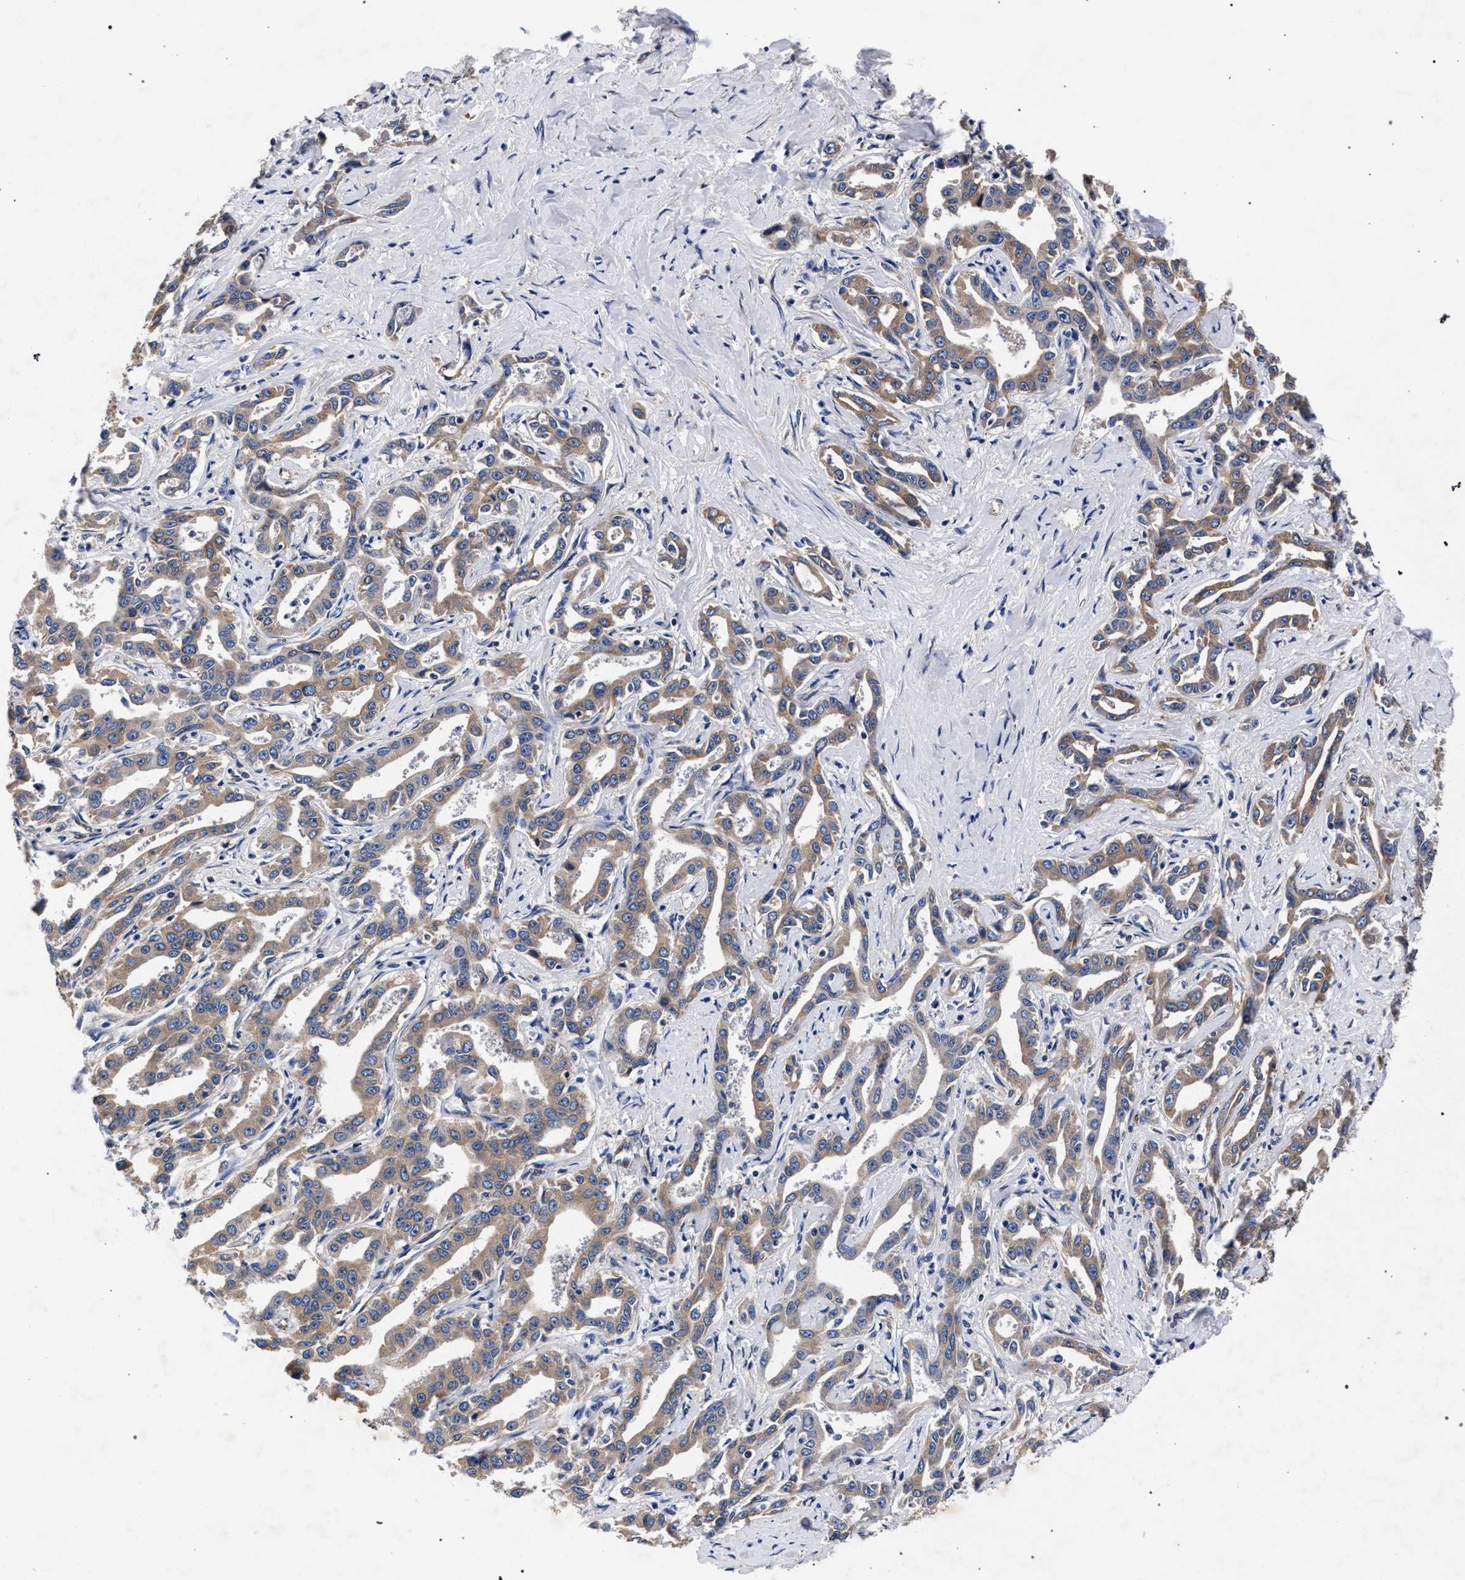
{"staining": {"intensity": "moderate", "quantity": ">75%", "location": "cytoplasmic/membranous"}, "tissue": "liver cancer", "cell_type": "Tumor cells", "image_type": "cancer", "snomed": [{"axis": "morphology", "description": "Cholangiocarcinoma"}, {"axis": "topography", "description": "Liver"}], "caption": "Protein expression analysis of liver cancer (cholangiocarcinoma) reveals moderate cytoplasmic/membranous expression in approximately >75% of tumor cells.", "gene": "CFAP95", "patient": {"sex": "male", "age": 59}}